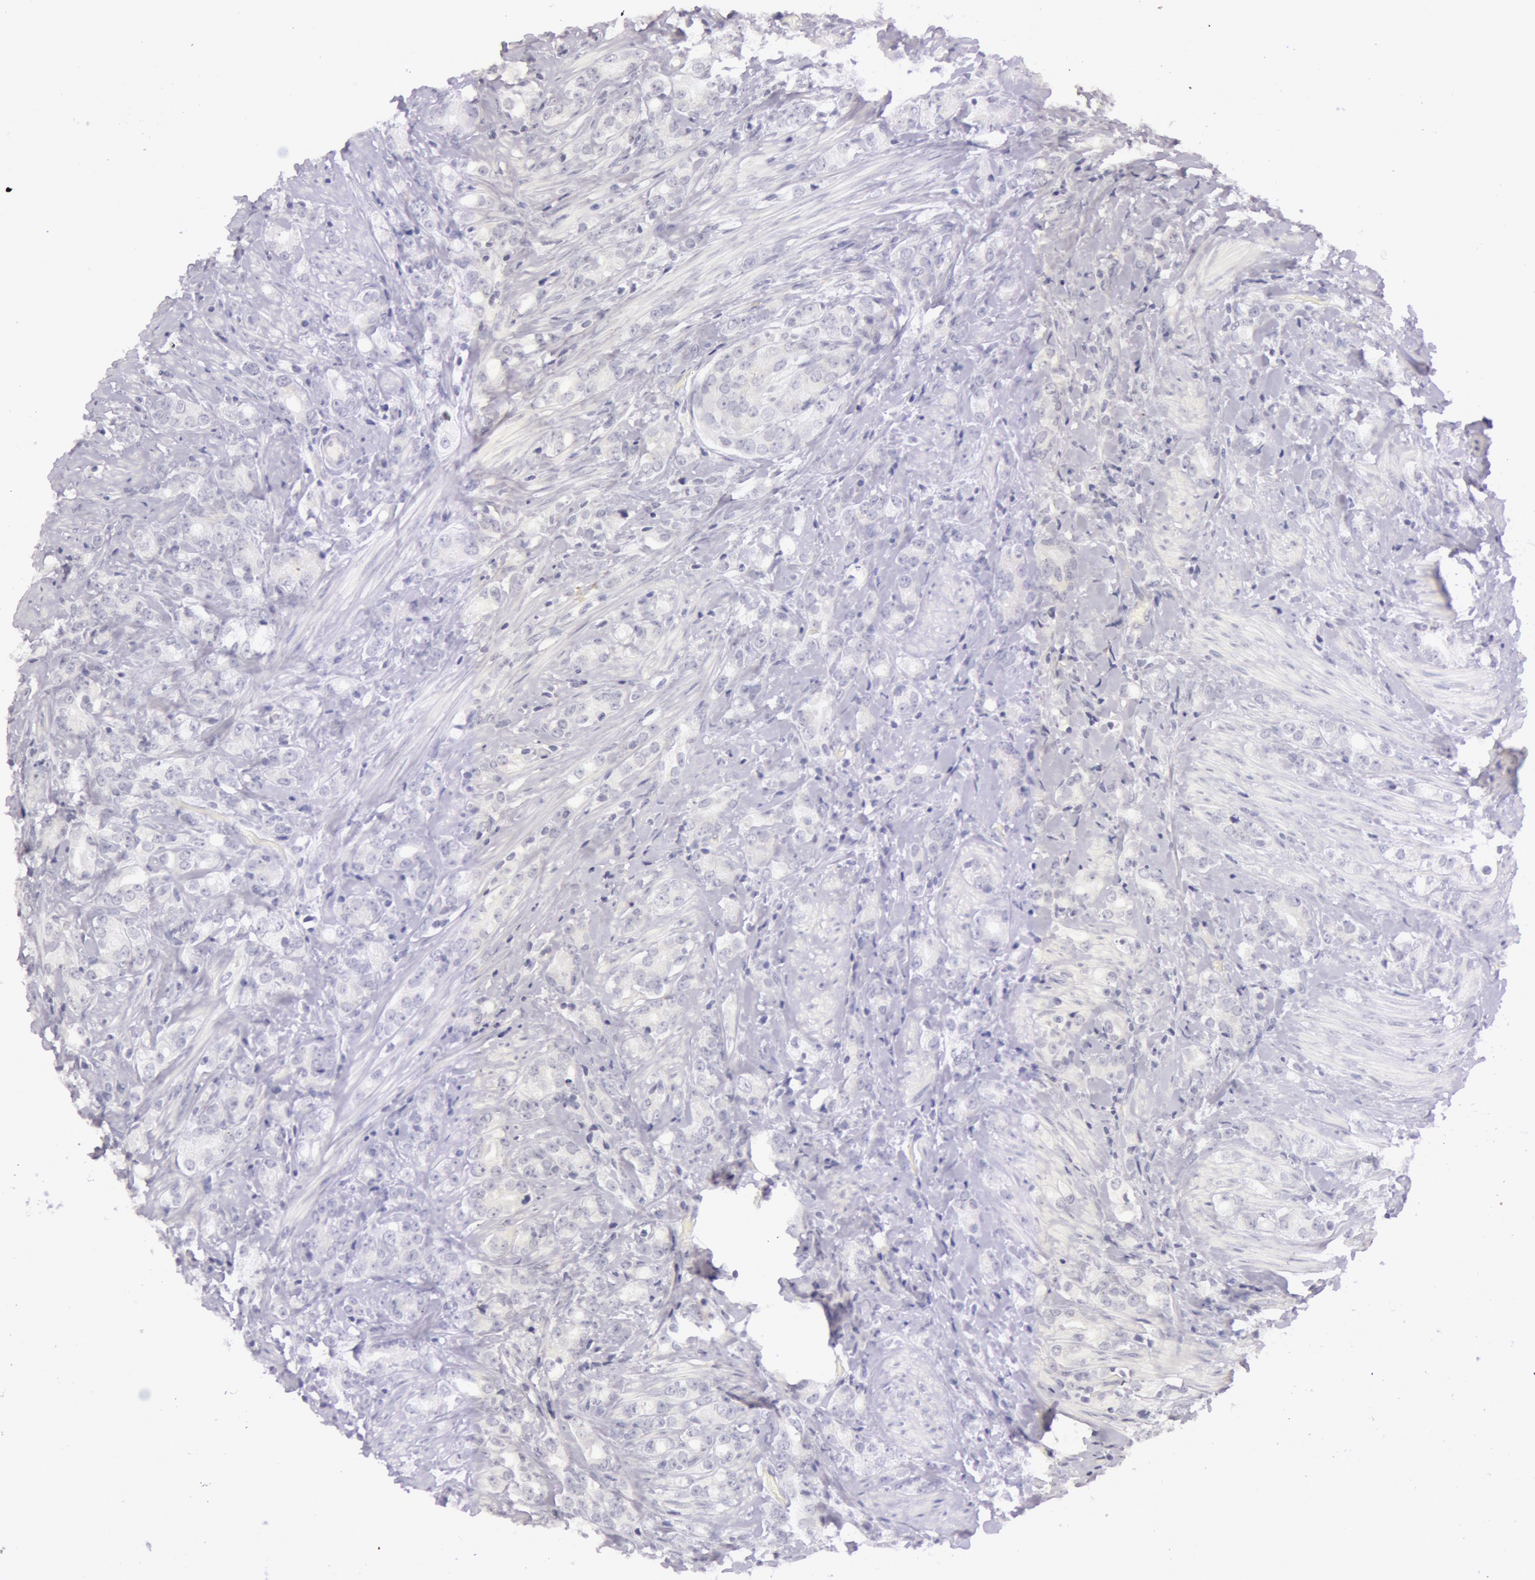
{"staining": {"intensity": "negative", "quantity": "none", "location": "none"}, "tissue": "prostate cancer", "cell_type": "Tumor cells", "image_type": "cancer", "snomed": [{"axis": "morphology", "description": "Adenocarcinoma, Medium grade"}, {"axis": "topography", "description": "Prostate"}], "caption": "Human adenocarcinoma (medium-grade) (prostate) stained for a protein using immunohistochemistry (IHC) displays no positivity in tumor cells.", "gene": "RBMY1F", "patient": {"sex": "male", "age": 59}}